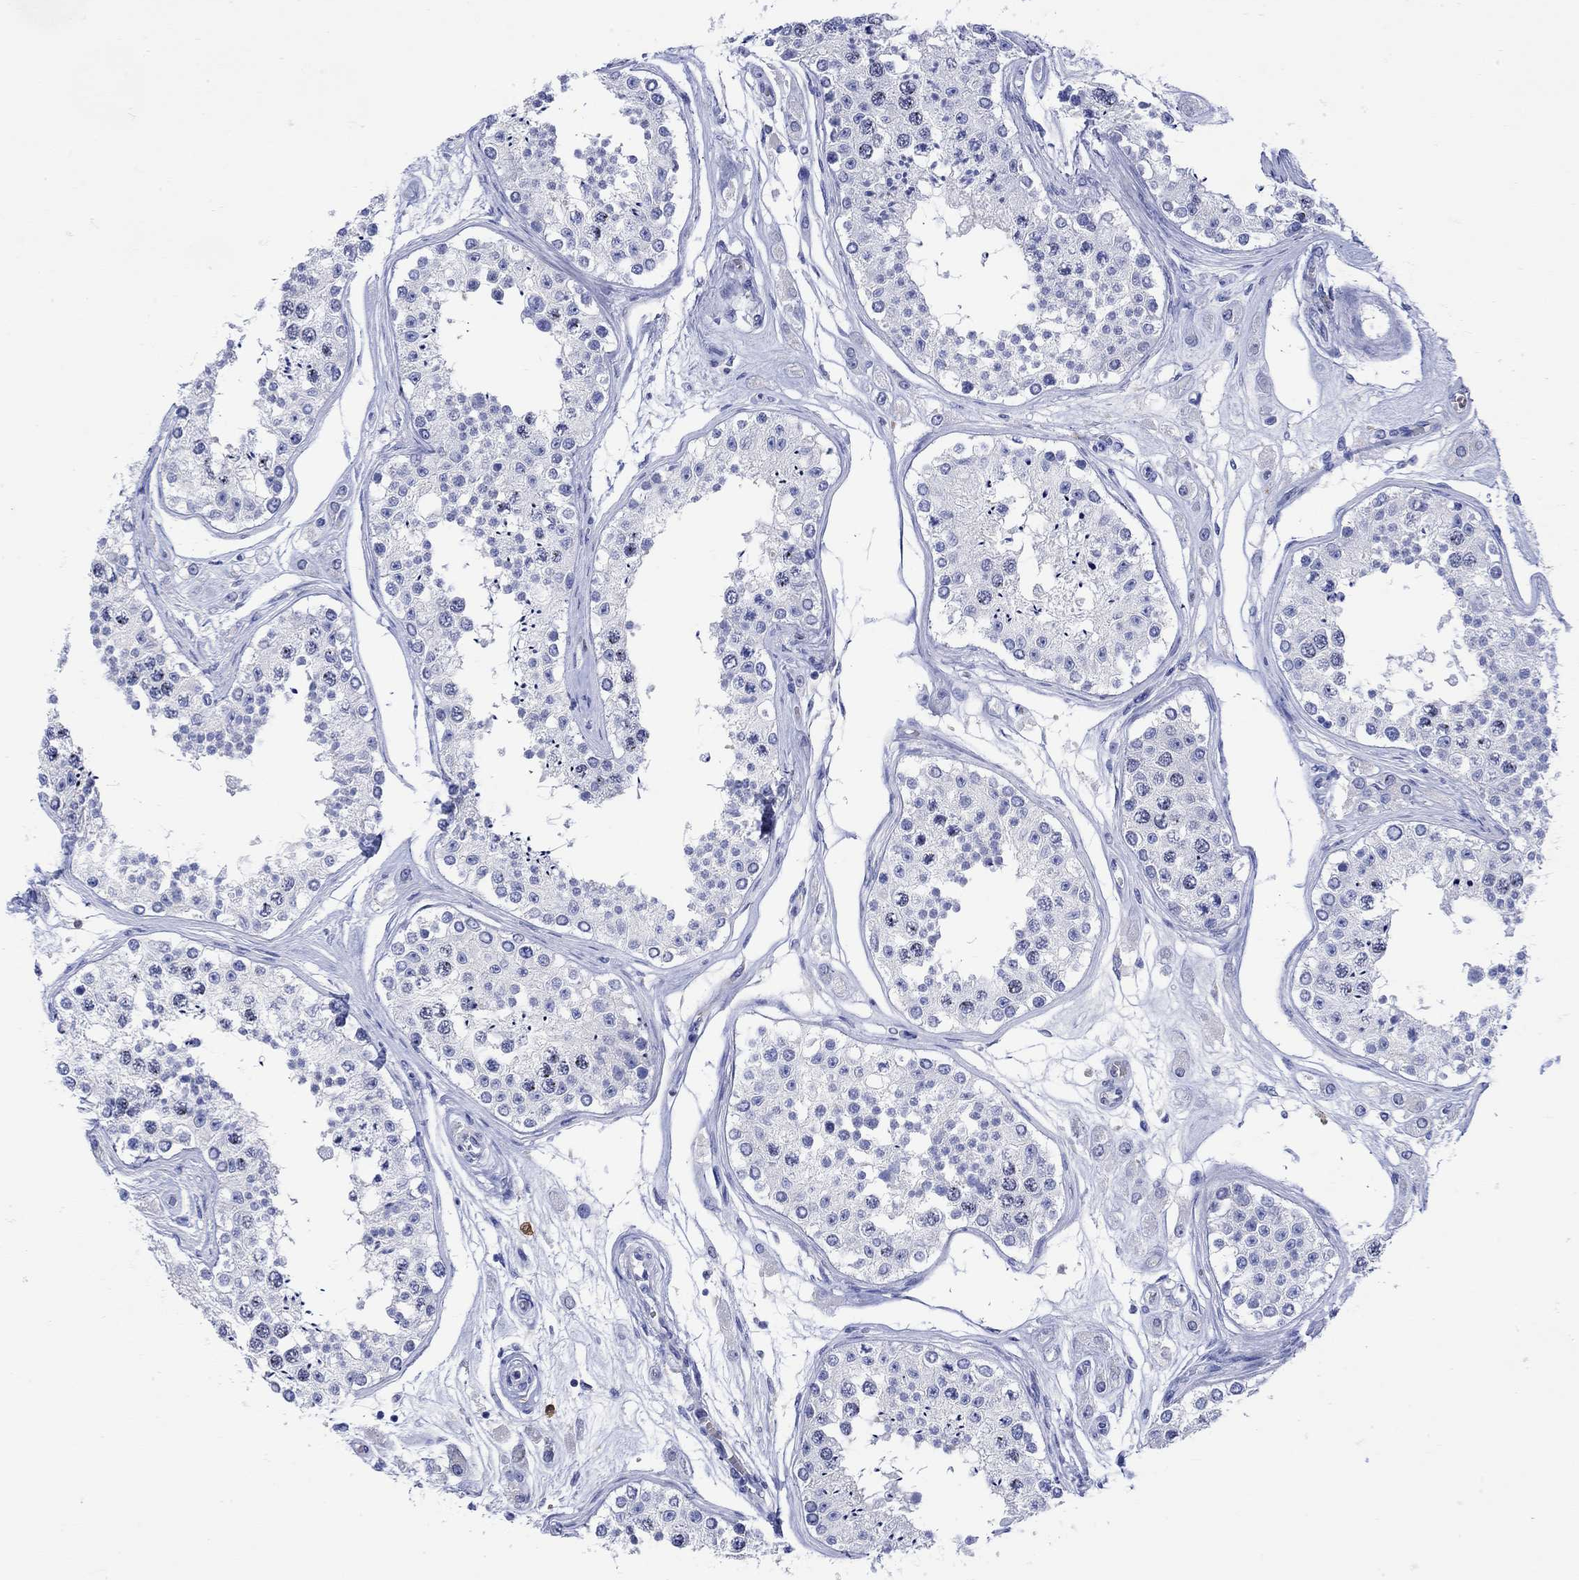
{"staining": {"intensity": "negative", "quantity": "none", "location": "none"}, "tissue": "testis", "cell_type": "Cells in seminiferous ducts", "image_type": "normal", "snomed": [{"axis": "morphology", "description": "Normal tissue, NOS"}, {"axis": "topography", "description": "Testis"}], "caption": "Human testis stained for a protein using immunohistochemistry shows no expression in cells in seminiferous ducts.", "gene": "LINGO3", "patient": {"sex": "male", "age": 25}}